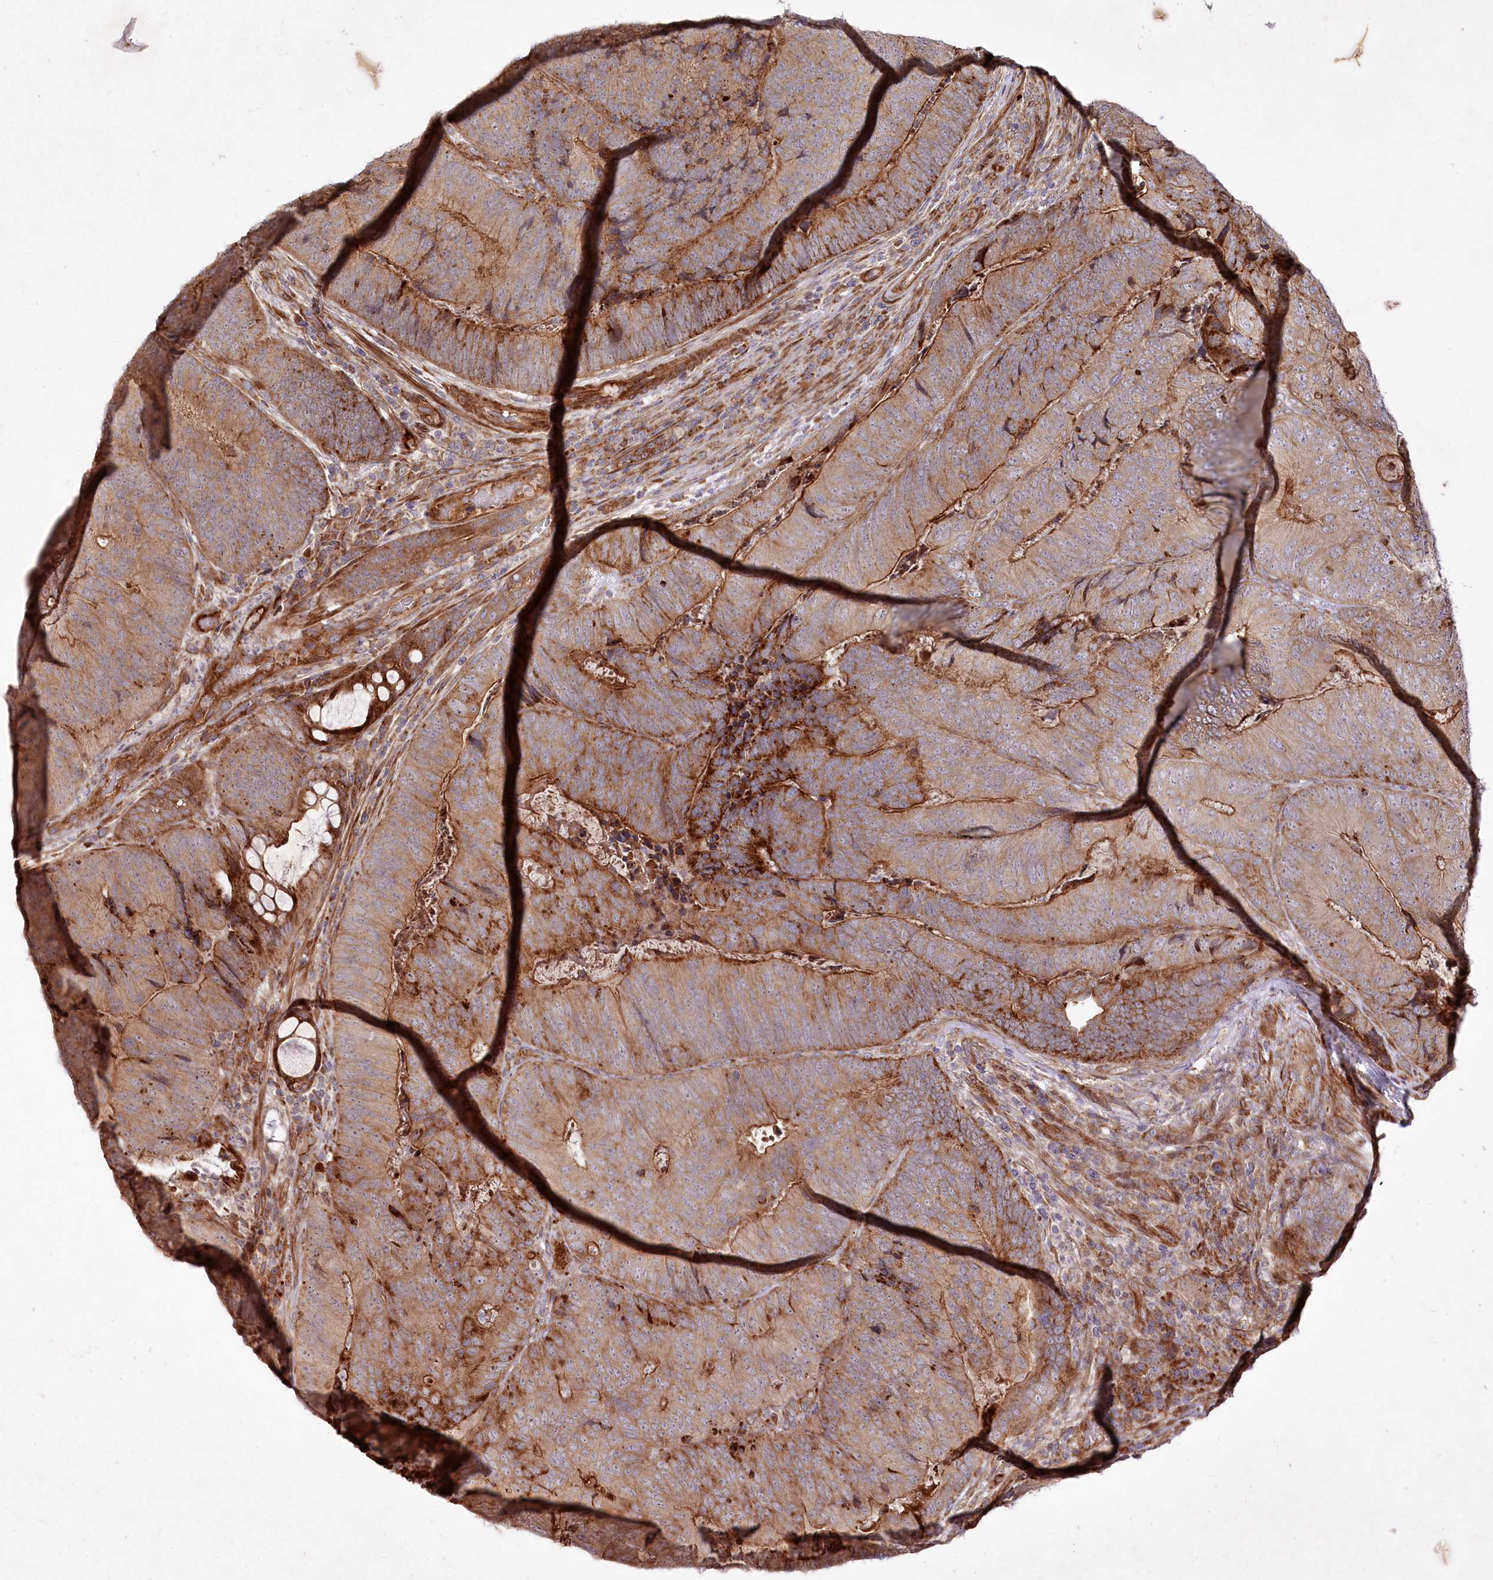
{"staining": {"intensity": "moderate", "quantity": ">75%", "location": "cytoplasmic/membranous"}, "tissue": "colorectal cancer", "cell_type": "Tumor cells", "image_type": "cancer", "snomed": [{"axis": "morphology", "description": "Adenocarcinoma, NOS"}, {"axis": "topography", "description": "Colon"}], "caption": "Colorectal cancer was stained to show a protein in brown. There is medium levels of moderate cytoplasmic/membranous expression in about >75% of tumor cells. (Brightfield microscopy of DAB IHC at high magnification).", "gene": "PSTK", "patient": {"sex": "female", "age": 67}}